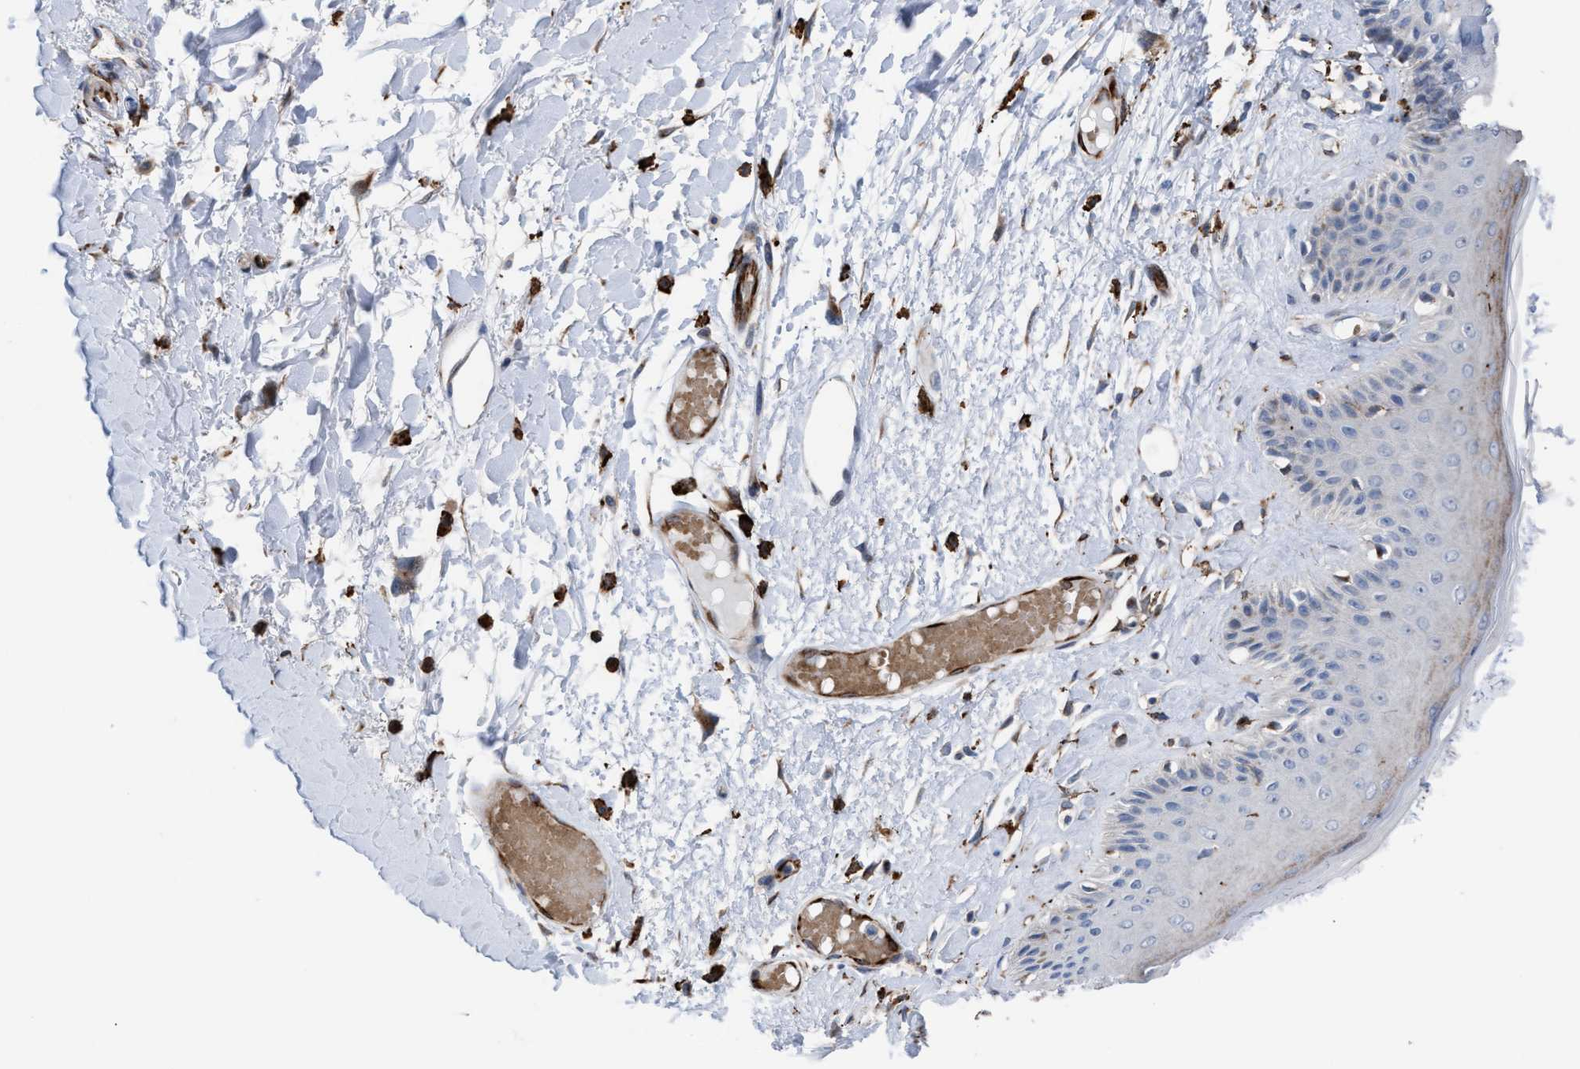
{"staining": {"intensity": "negative", "quantity": "none", "location": "none"}, "tissue": "skin", "cell_type": "Epidermal cells", "image_type": "normal", "snomed": [{"axis": "morphology", "description": "Normal tissue, NOS"}, {"axis": "topography", "description": "Vulva"}], "caption": "High power microscopy histopathology image of an IHC image of normal skin, revealing no significant staining in epidermal cells.", "gene": "SLC47A1", "patient": {"sex": "female", "age": 73}}